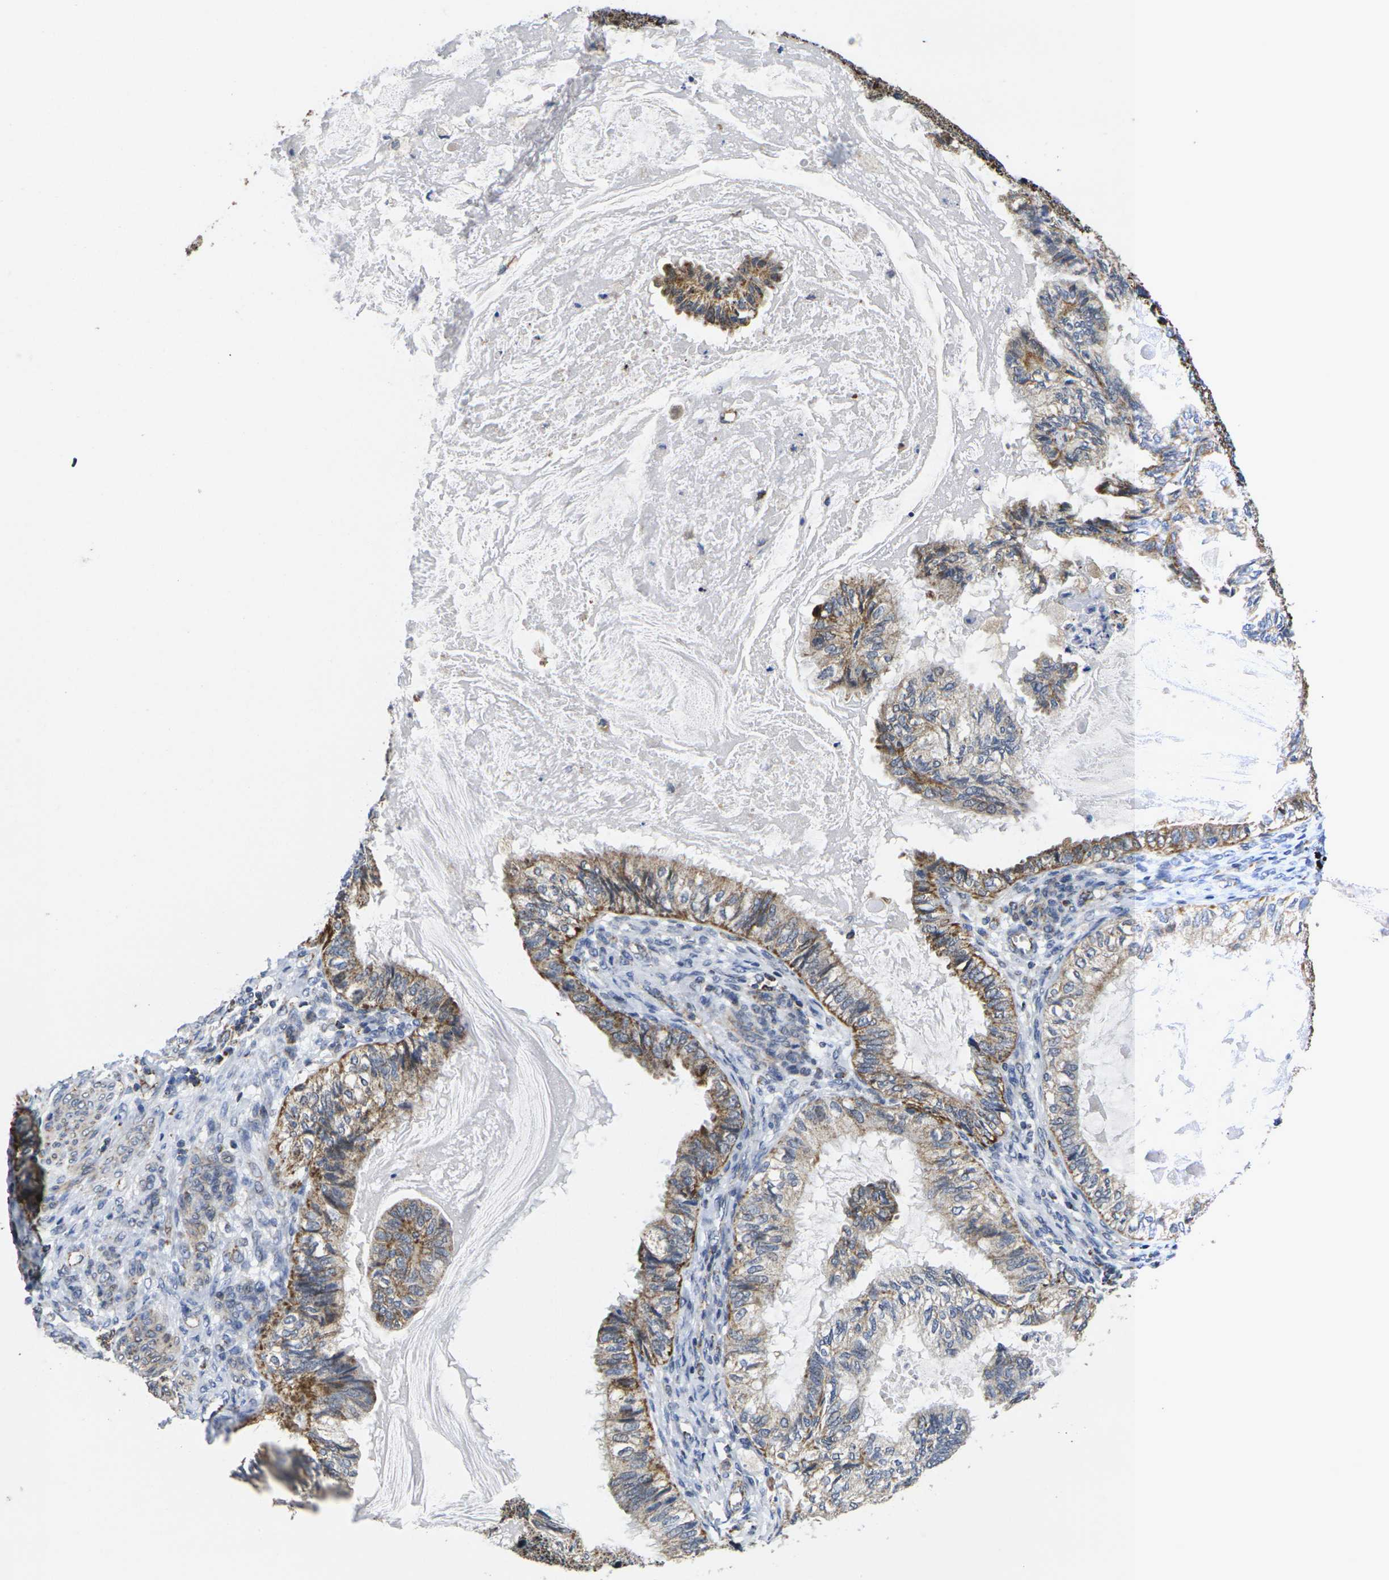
{"staining": {"intensity": "moderate", "quantity": "25%-75%", "location": "cytoplasmic/membranous"}, "tissue": "cervical cancer", "cell_type": "Tumor cells", "image_type": "cancer", "snomed": [{"axis": "morphology", "description": "Normal tissue, NOS"}, {"axis": "morphology", "description": "Adenocarcinoma, NOS"}, {"axis": "topography", "description": "Cervix"}, {"axis": "topography", "description": "Endometrium"}], "caption": "Approximately 25%-75% of tumor cells in cervical cancer (adenocarcinoma) show moderate cytoplasmic/membranous protein positivity as visualized by brown immunohistochemical staining.", "gene": "P2RY11", "patient": {"sex": "female", "age": 86}}